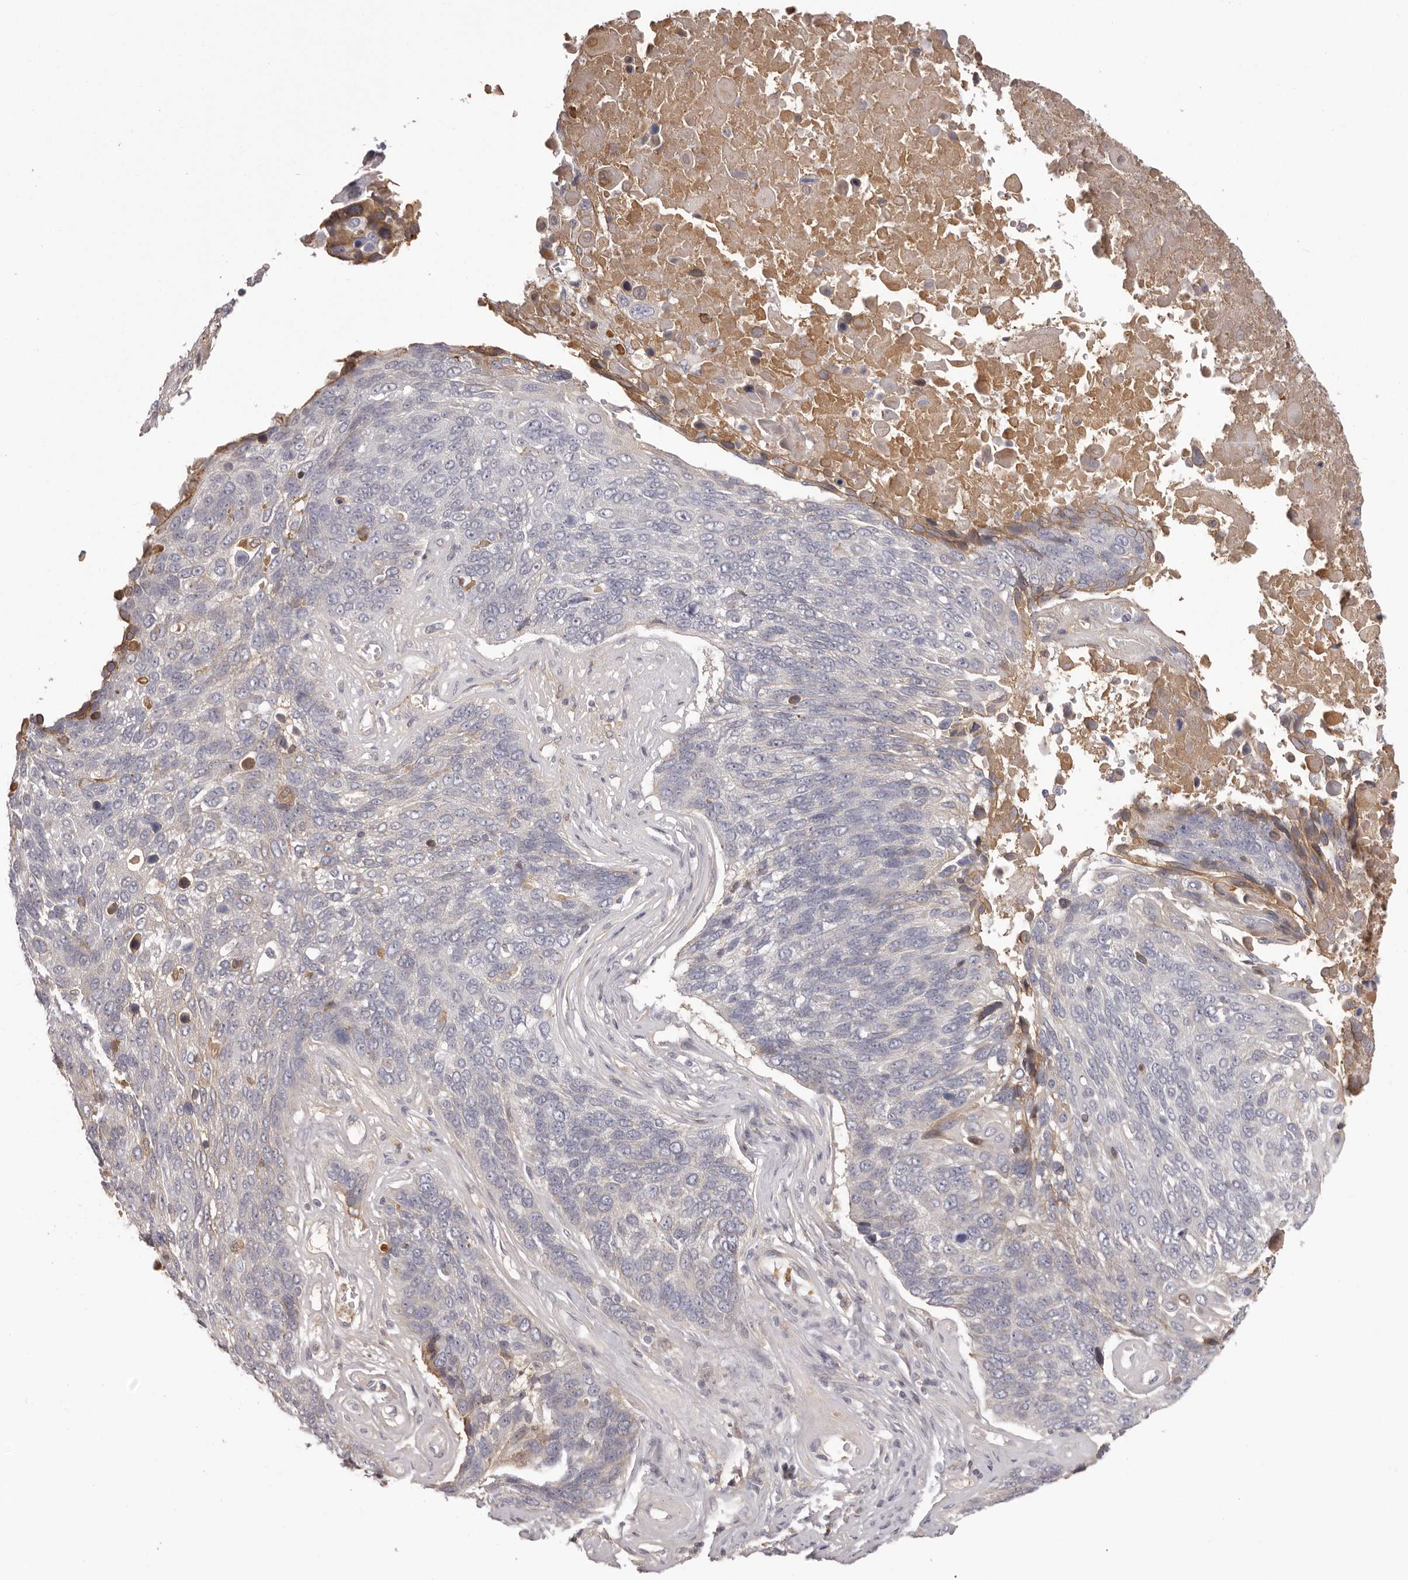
{"staining": {"intensity": "negative", "quantity": "none", "location": "none"}, "tissue": "lung cancer", "cell_type": "Tumor cells", "image_type": "cancer", "snomed": [{"axis": "morphology", "description": "Squamous cell carcinoma, NOS"}, {"axis": "topography", "description": "Lung"}], "caption": "Micrograph shows no significant protein expression in tumor cells of lung cancer (squamous cell carcinoma).", "gene": "OTUD3", "patient": {"sex": "male", "age": 66}}